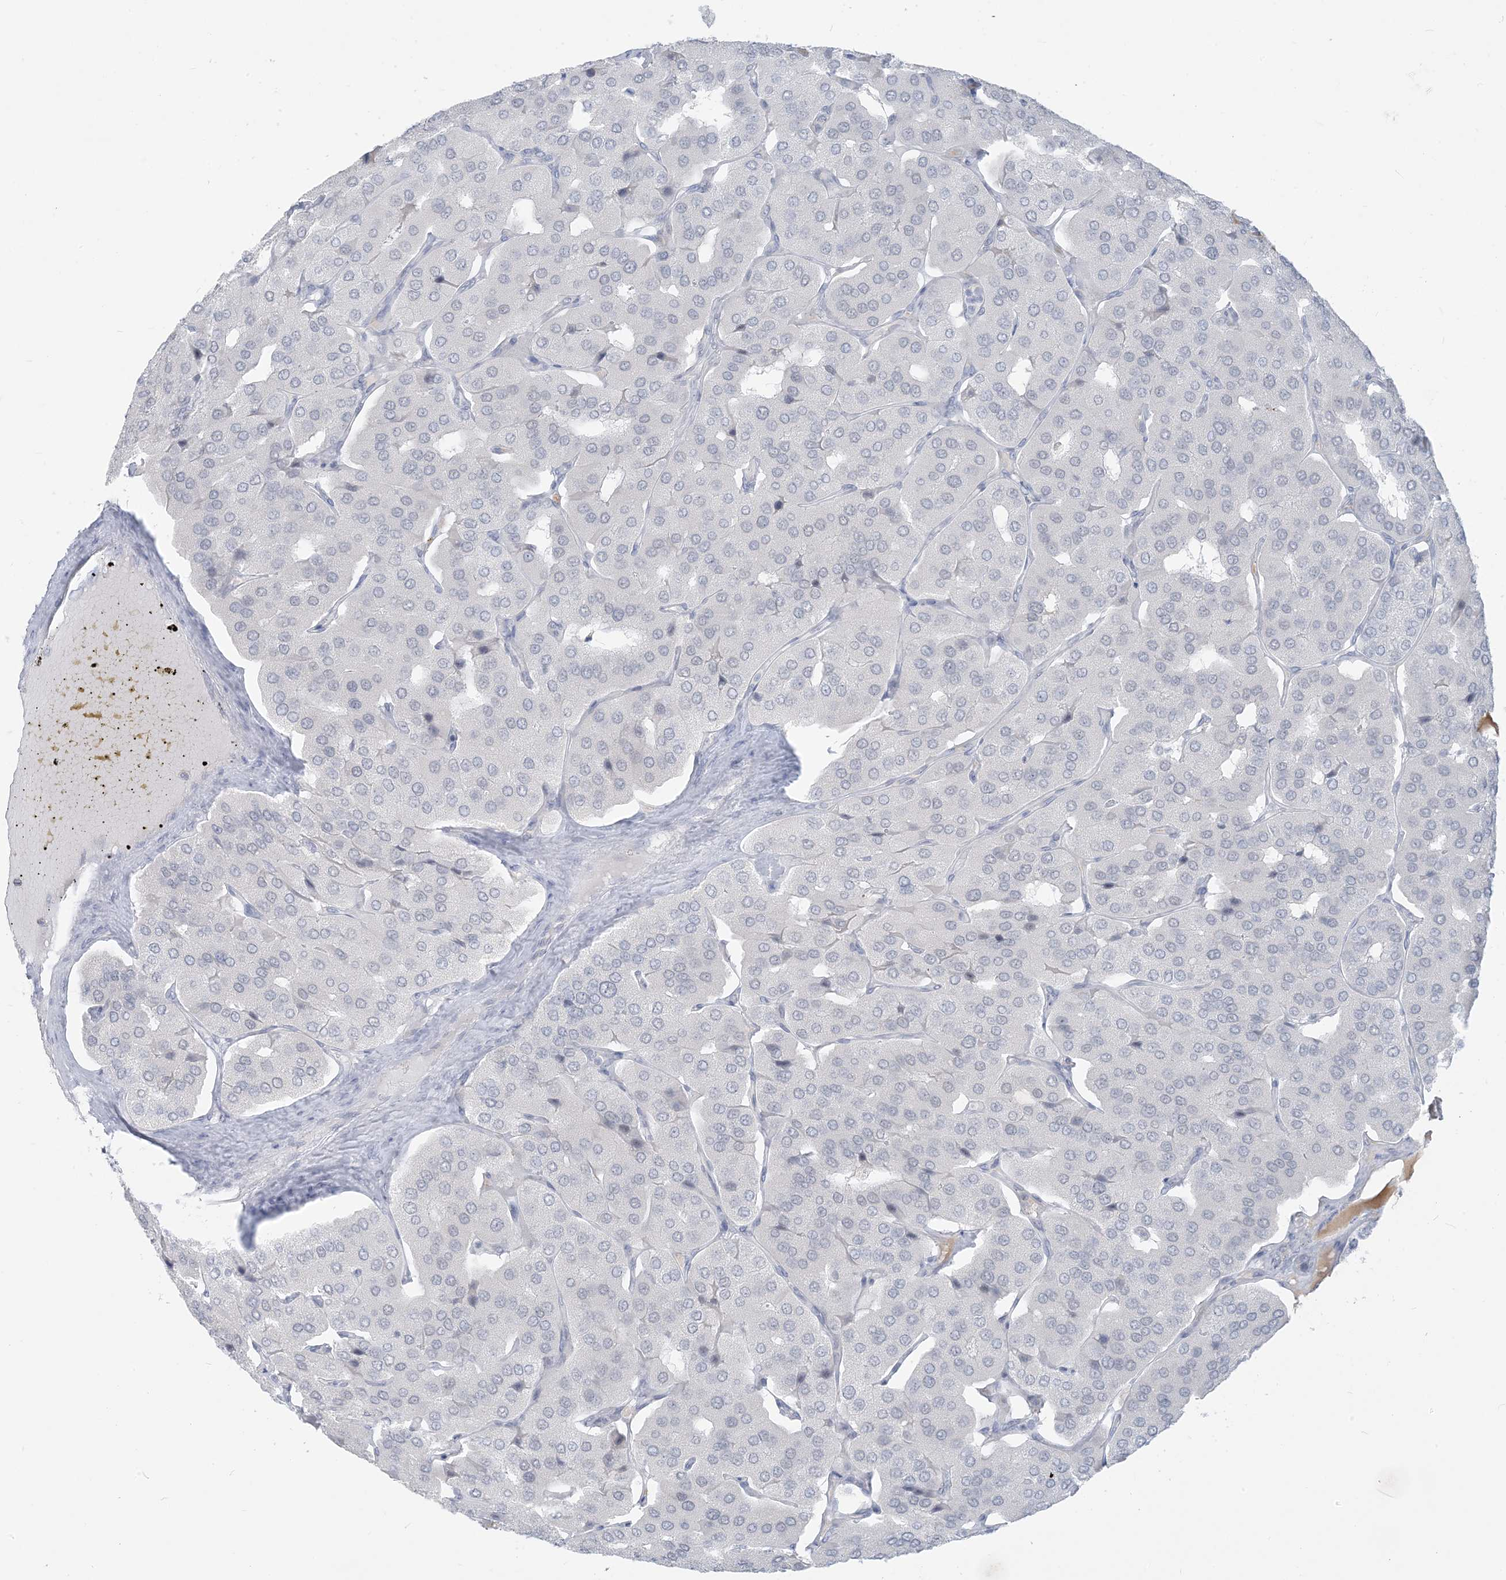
{"staining": {"intensity": "negative", "quantity": "none", "location": "none"}, "tissue": "parathyroid gland", "cell_type": "Glandular cells", "image_type": "normal", "snomed": [{"axis": "morphology", "description": "Normal tissue, NOS"}, {"axis": "morphology", "description": "Adenoma, NOS"}, {"axis": "topography", "description": "Parathyroid gland"}], "caption": "The immunohistochemistry (IHC) histopathology image has no significant positivity in glandular cells of parathyroid gland.", "gene": "SCML1", "patient": {"sex": "female", "age": 86}}